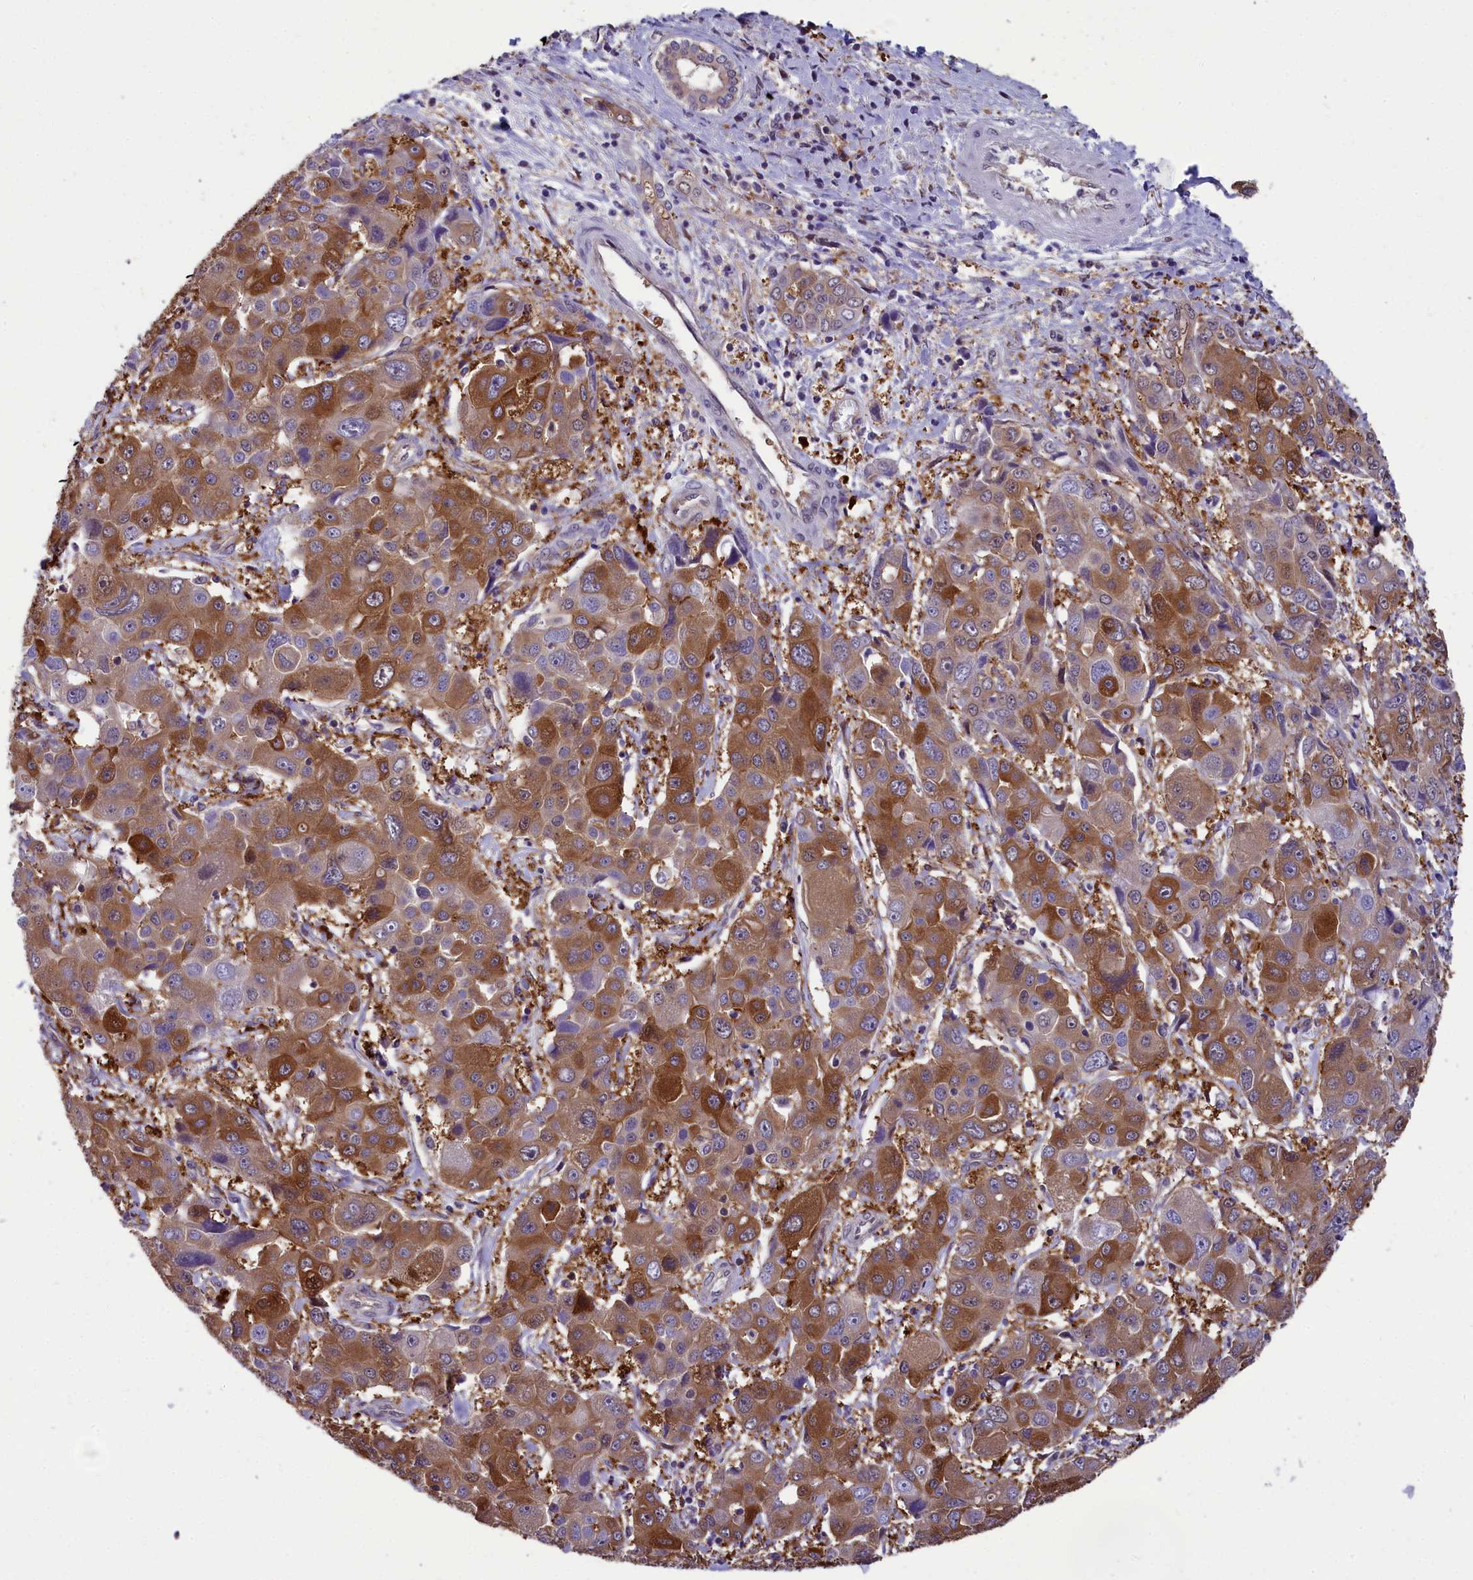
{"staining": {"intensity": "moderate", "quantity": ">75%", "location": "cytoplasmic/membranous"}, "tissue": "liver cancer", "cell_type": "Tumor cells", "image_type": "cancer", "snomed": [{"axis": "morphology", "description": "Cholangiocarcinoma"}, {"axis": "topography", "description": "Liver"}], "caption": "Protein staining by IHC reveals moderate cytoplasmic/membranous expression in approximately >75% of tumor cells in cholangiocarcinoma (liver).", "gene": "ABCC8", "patient": {"sex": "male", "age": 67}}